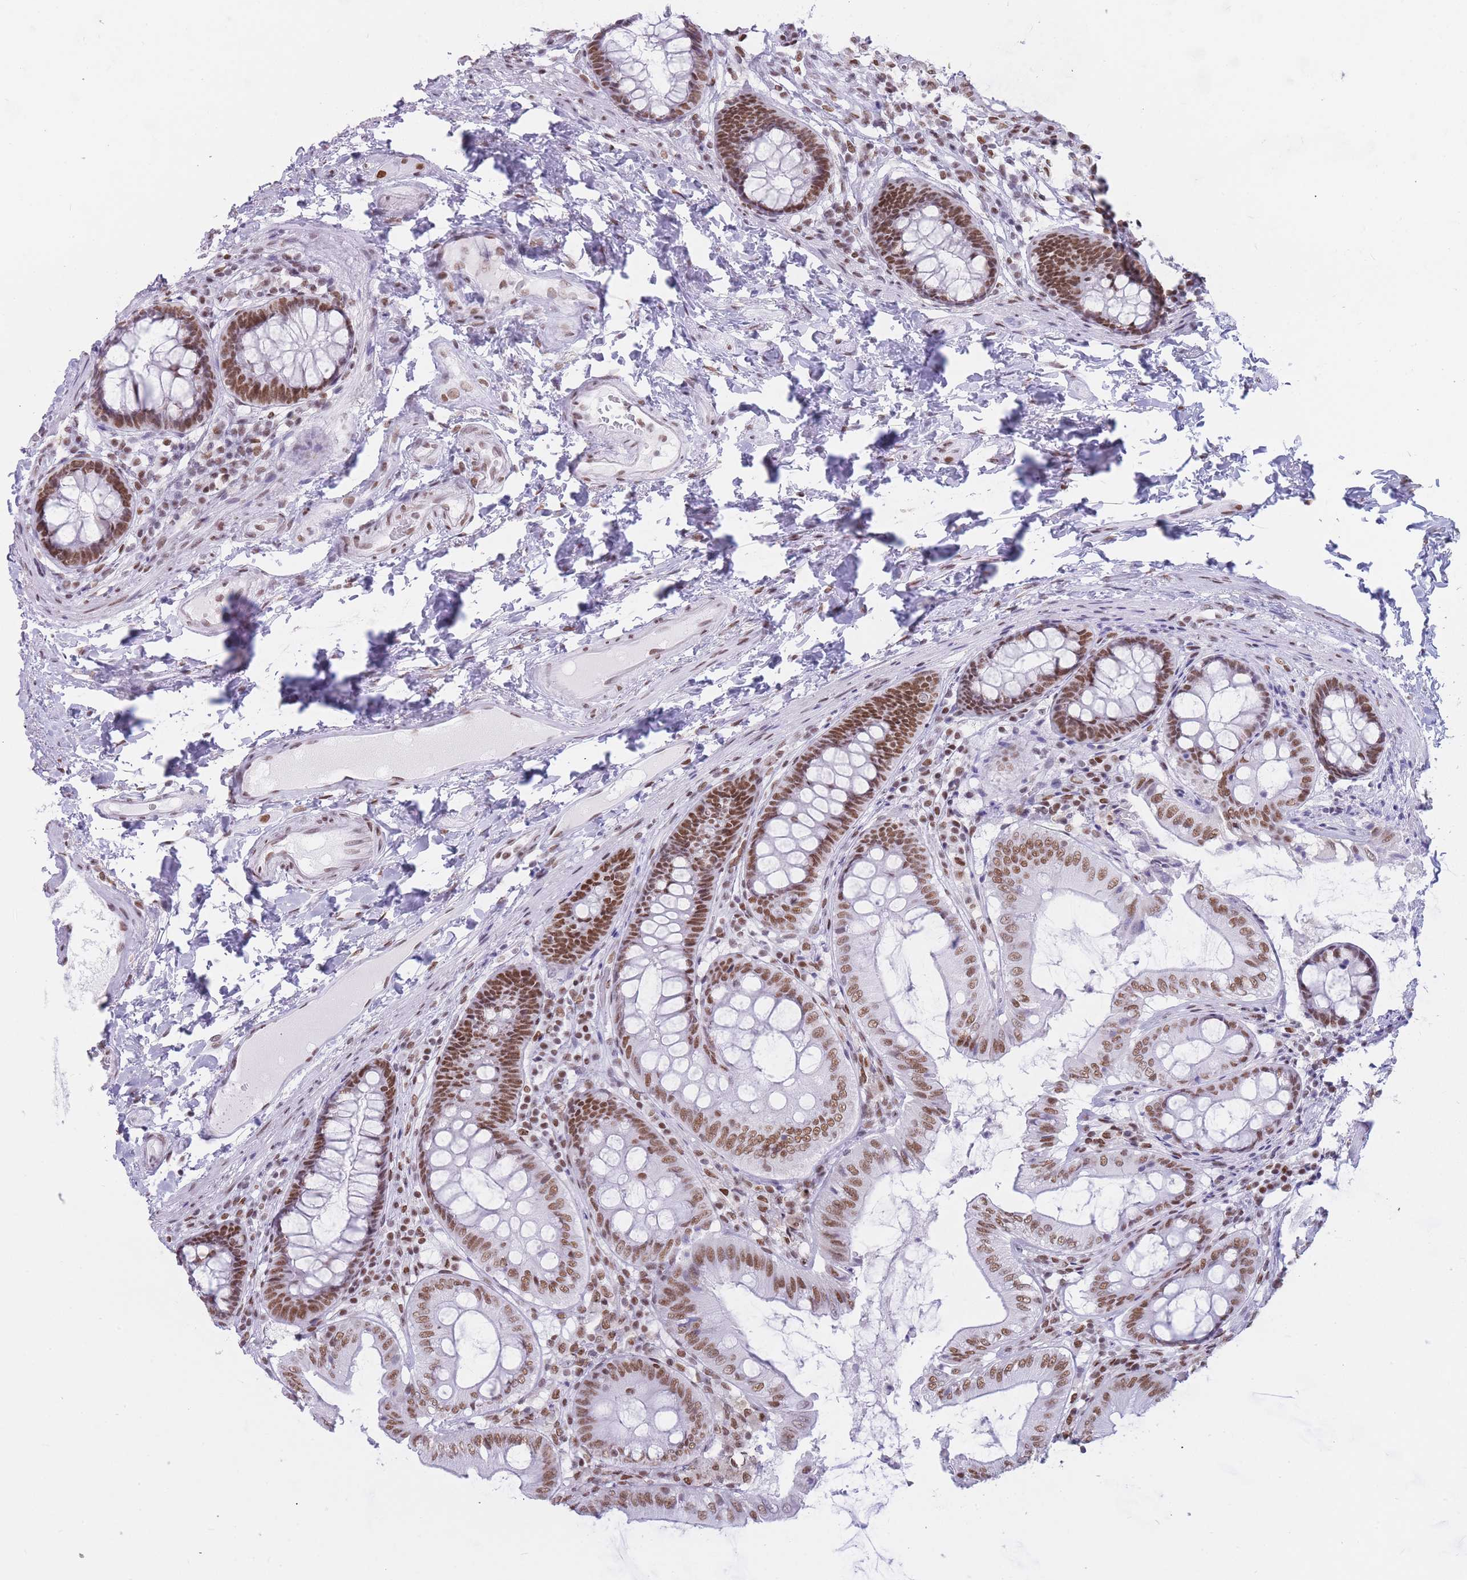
{"staining": {"intensity": "moderate", "quantity": "25%-75%", "location": "nuclear"}, "tissue": "colon", "cell_type": "Endothelial cells", "image_type": "normal", "snomed": [{"axis": "morphology", "description": "Normal tissue, NOS"}, {"axis": "topography", "description": "Colon"}], "caption": "Immunohistochemistry (IHC) of unremarkable colon exhibits medium levels of moderate nuclear staining in about 25%-75% of endothelial cells. The staining was performed using DAB, with brown indicating positive protein expression. Nuclei are stained blue with hematoxylin.", "gene": "HNRNPUL1", "patient": {"sex": "male", "age": 84}}